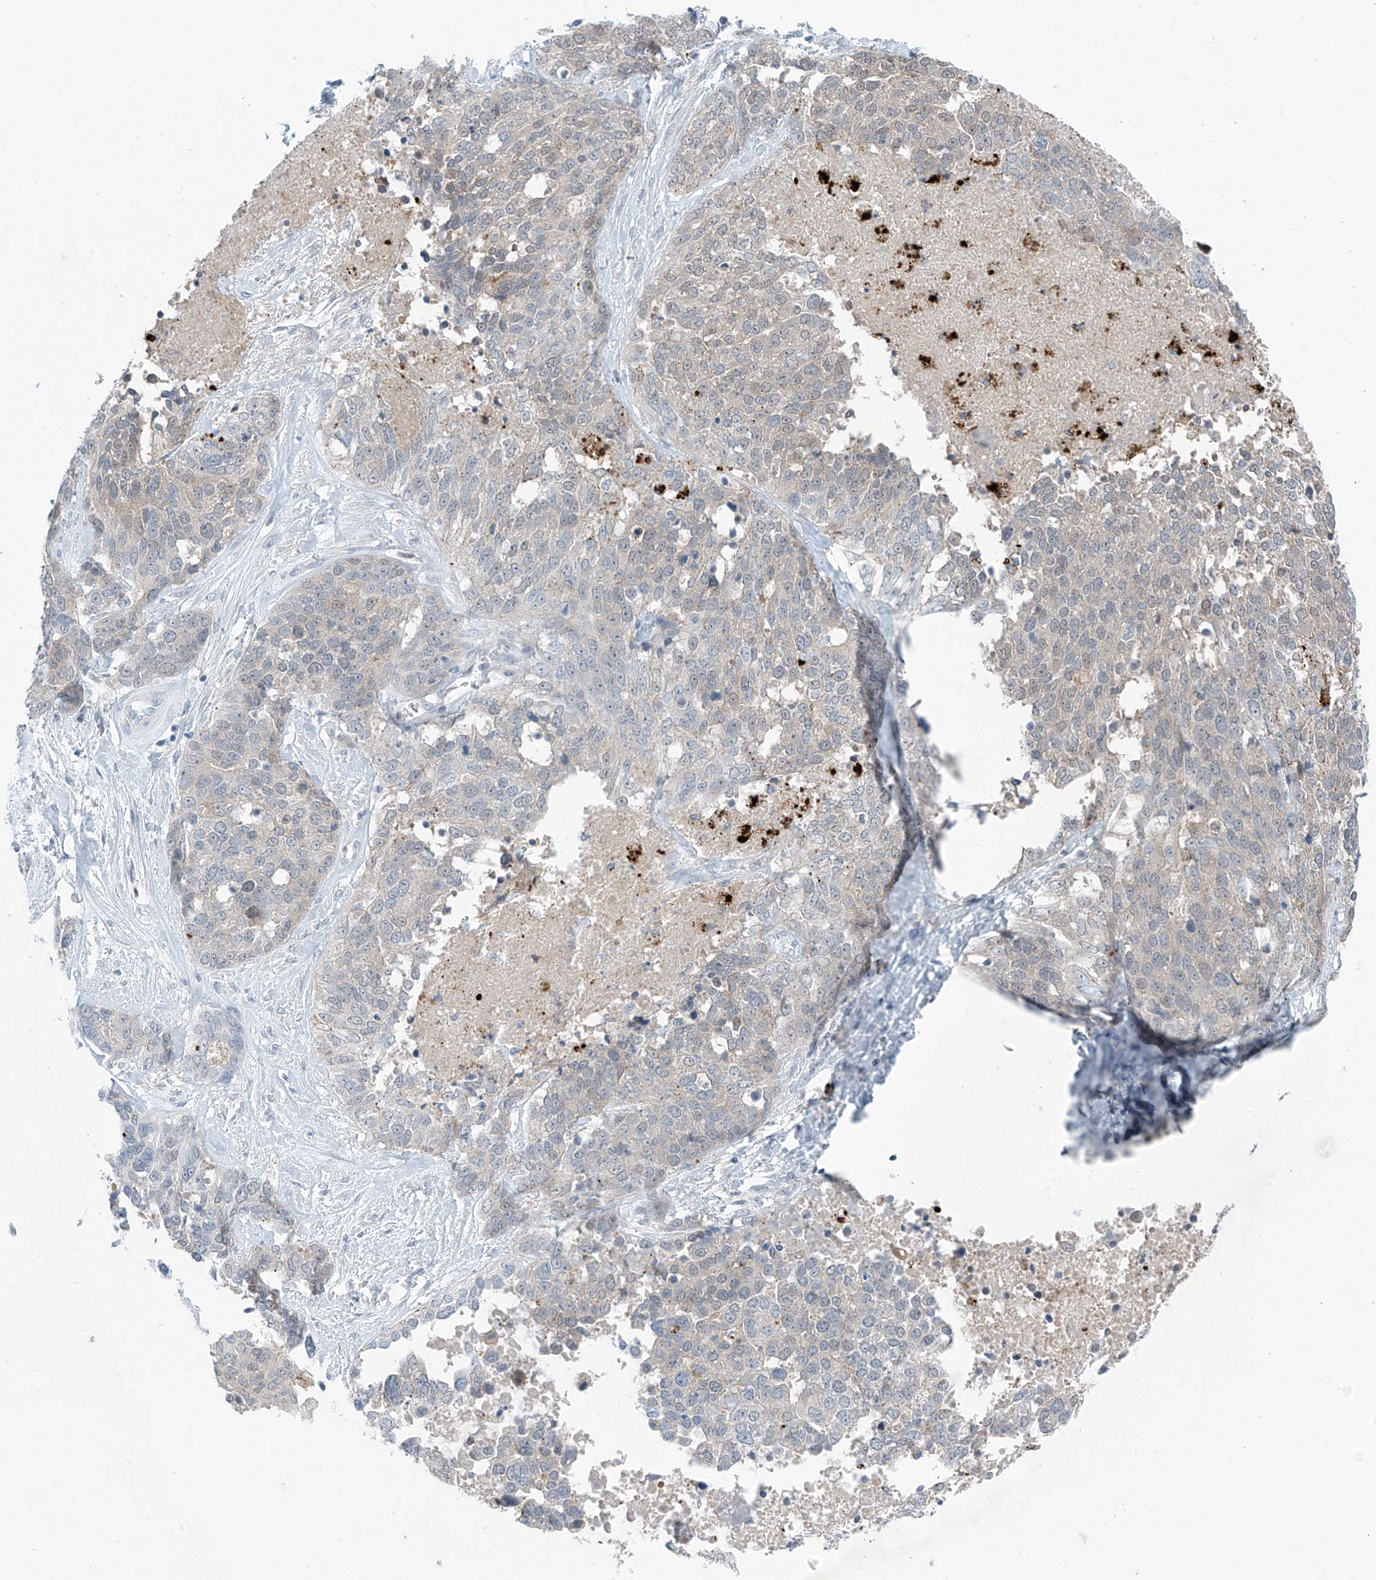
{"staining": {"intensity": "negative", "quantity": "none", "location": "none"}, "tissue": "ovarian cancer", "cell_type": "Tumor cells", "image_type": "cancer", "snomed": [{"axis": "morphology", "description": "Cystadenocarcinoma, serous, NOS"}, {"axis": "topography", "description": "Ovary"}], "caption": "This micrograph is of ovarian cancer (serous cystadenocarcinoma) stained with immunohistochemistry (IHC) to label a protein in brown with the nuclei are counter-stained blue. There is no staining in tumor cells.", "gene": "ZNF793", "patient": {"sex": "female", "age": 44}}